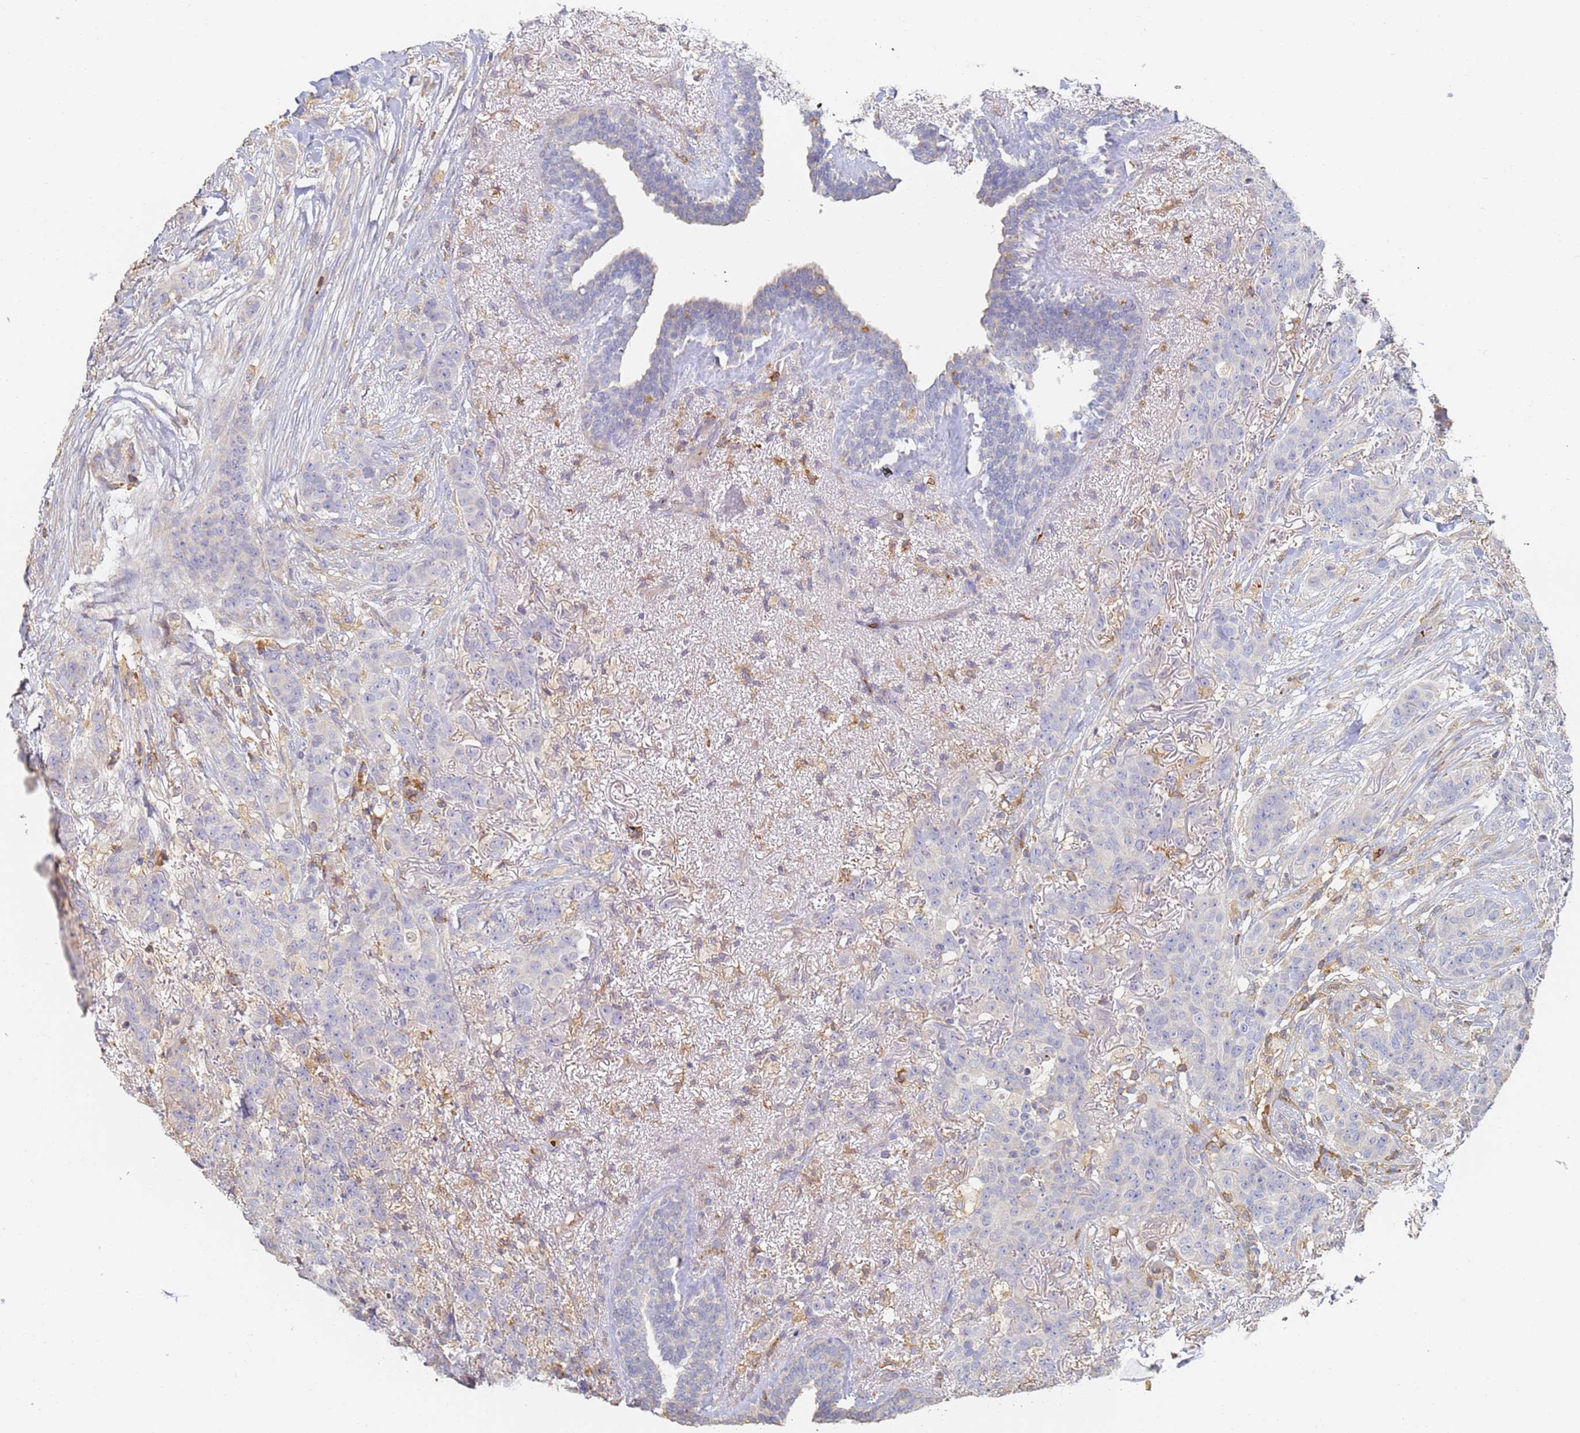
{"staining": {"intensity": "negative", "quantity": "none", "location": "none"}, "tissue": "breast cancer", "cell_type": "Tumor cells", "image_type": "cancer", "snomed": [{"axis": "morphology", "description": "Duct carcinoma"}, {"axis": "topography", "description": "Breast"}], "caption": "Immunohistochemistry (IHC) micrograph of human breast cancer (infiltrating ductal carcinoma) stained for a protein (brown), which demonstrates no staining in tumor cells. Brightfield microscopy of immunohistochemistry (IHC) stained with DAB (3,3'-diaminobenzidine) (brown) and hematoxylin (blue), captured at high magnification.", "gene": "BIN2", "patient": {"sex": "female", "age": 40}}